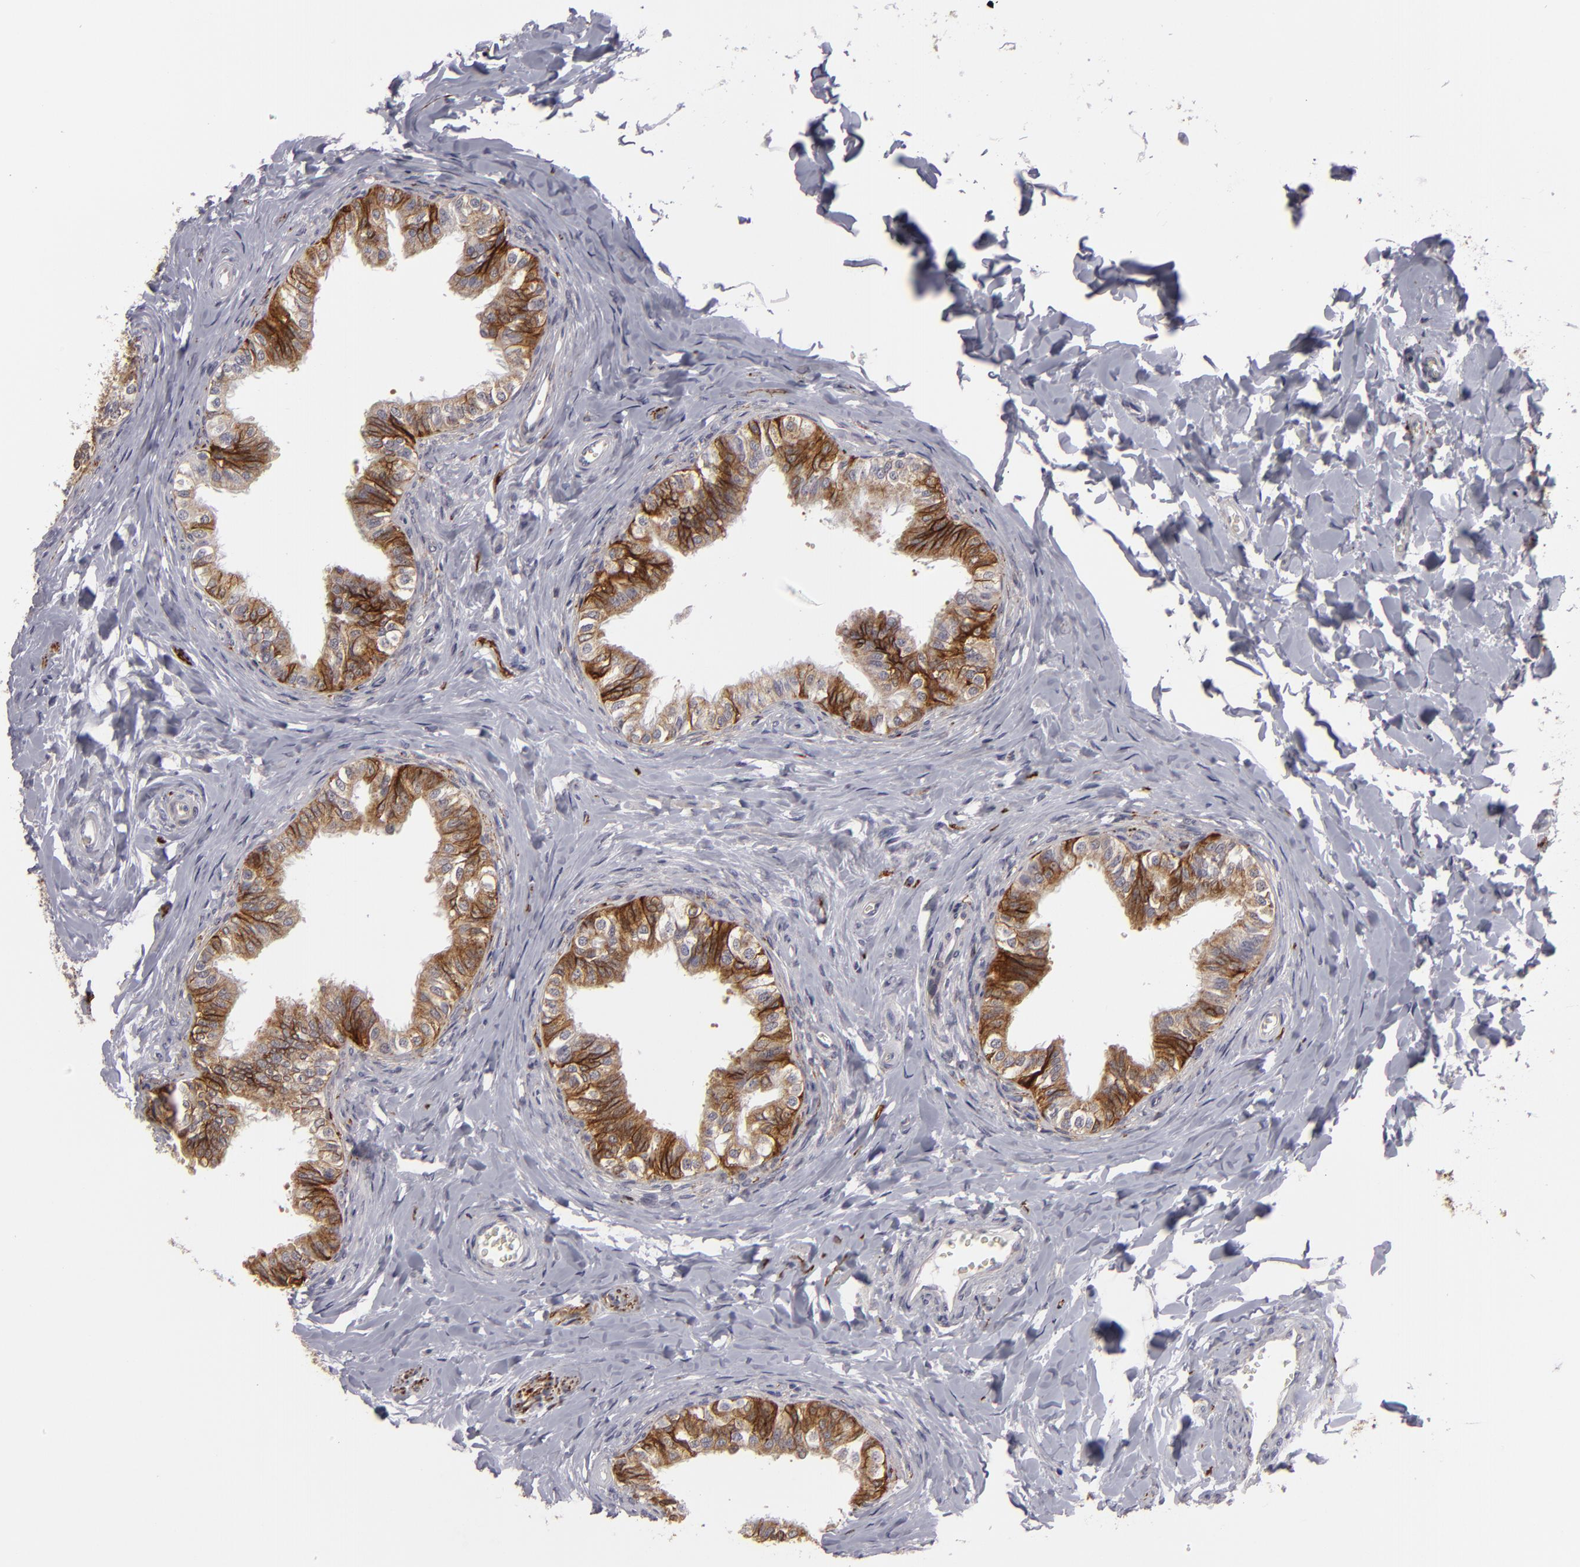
{"staining": {"intensity": "strong", "quantity": ">75%", "location": "cytoplasmic/membranous"}, "tissue": "epididymis", "cell_type": "Glandular cells", "image_type": "normal", "snomed": [{"axis": "morphology", "description": "Normal tissue, NOS"}, {"axis": "topography", "description": "Soft tissue"}, {"axis": "topography", "description": "Epididymis"}], "caption": "There is high levels of strong cytoplasmic/membranous expression in glandular cells of benign epididymis, as demonstrated by immunohistochemical staining (brown color).", "gene": "ALCAM", "patient": {"sex": "male", "age": 26}}